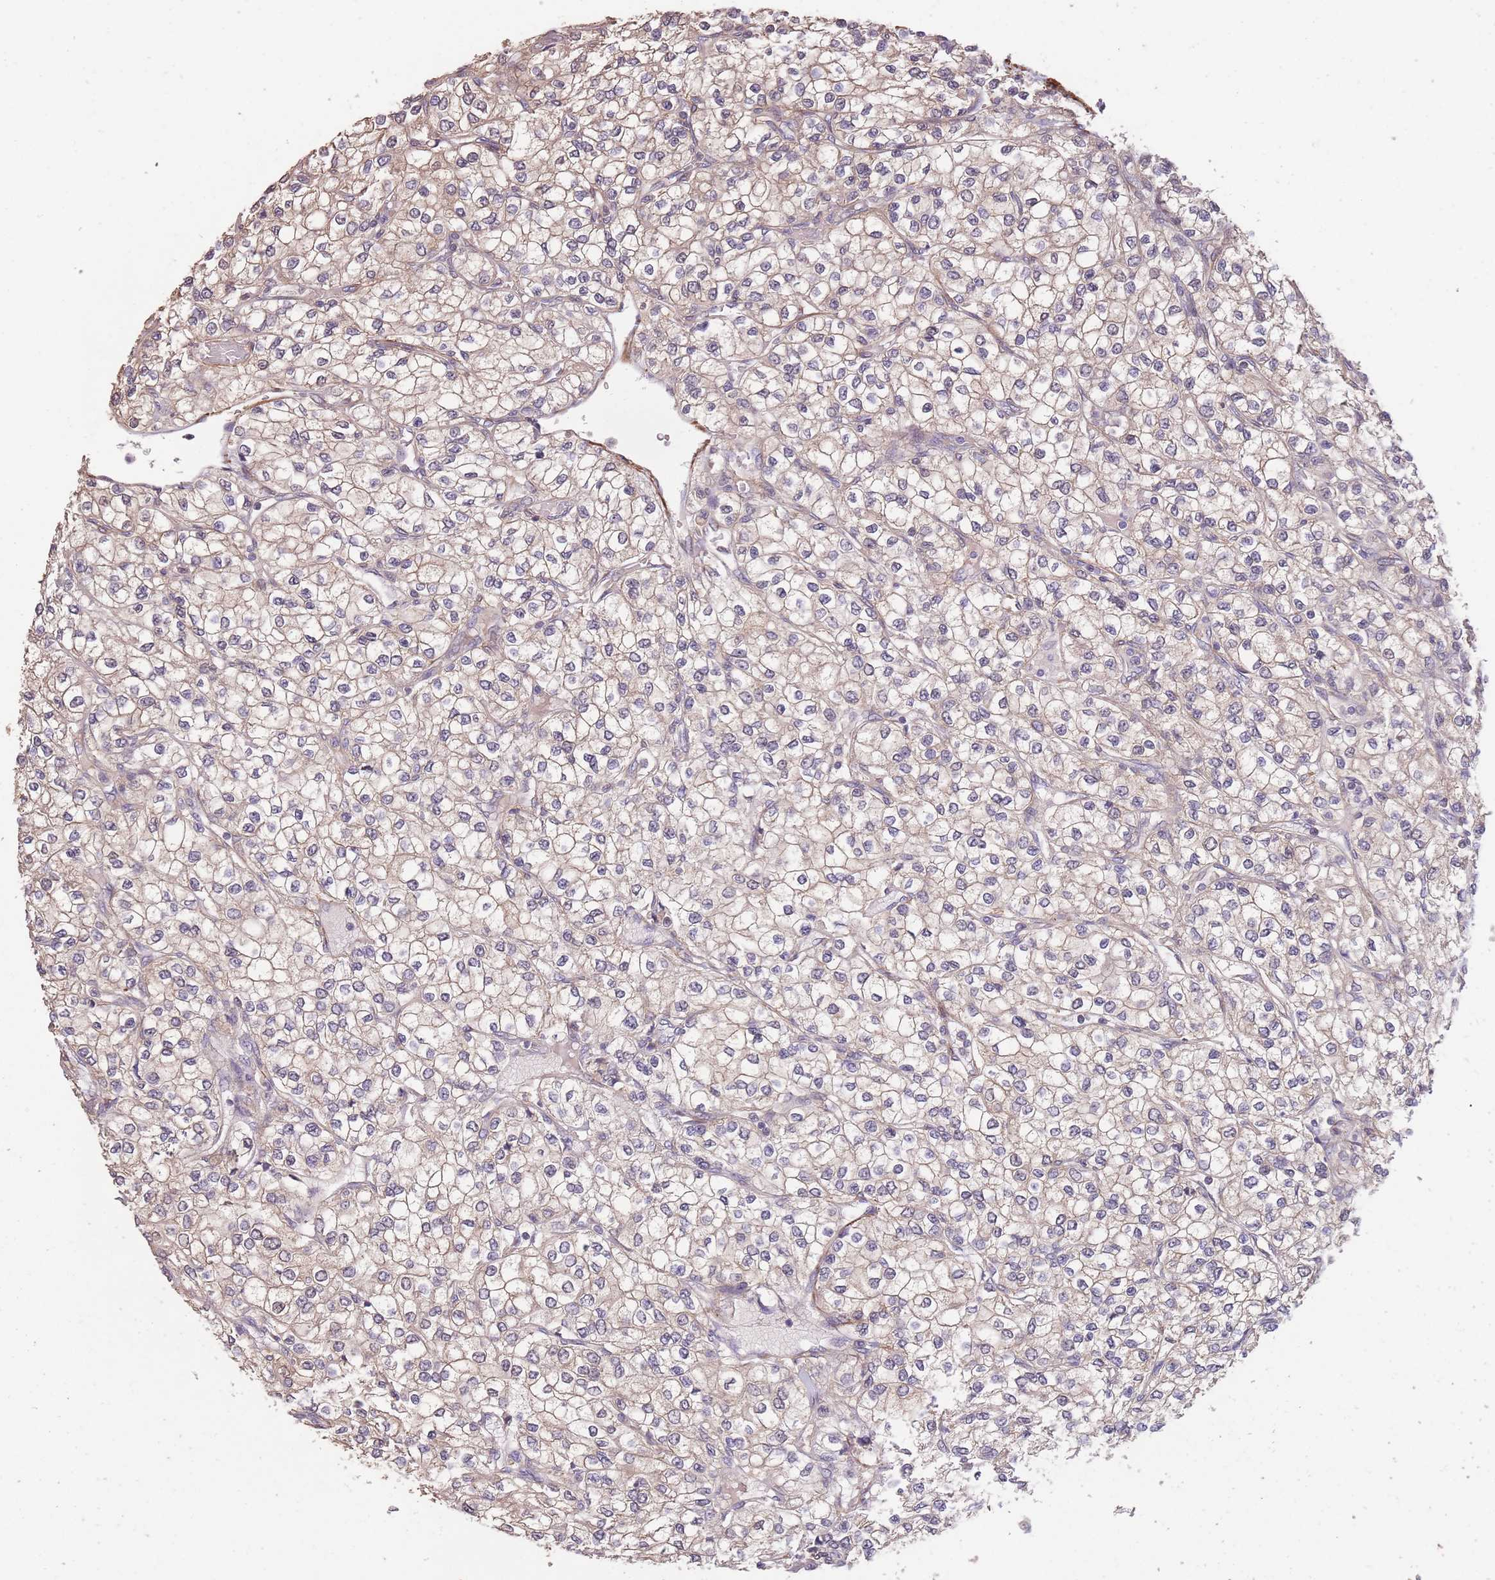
{"staining": {"intensity": "weak", "quantity": "25%-75%", "location": "cytoplasmic/membranous"}, "tissue": "renal cancer", "cell_type": "Tumor cells", "image_type": "cancer", "snomed": [{"axis": "morphology", "description": "Adenocarcinoma, NOS"}, {"axis": "topography", "description": "Kidney"}], "caption": "Adenocarcinoma (renal) was stained to show a protein in brown. There is low levels of weak cytoplasmic/membranous positivity in approximately 25%-75% of tumor cells.", "gene": "NLRC4", "patient": {"sex": "male", "age": 80}}